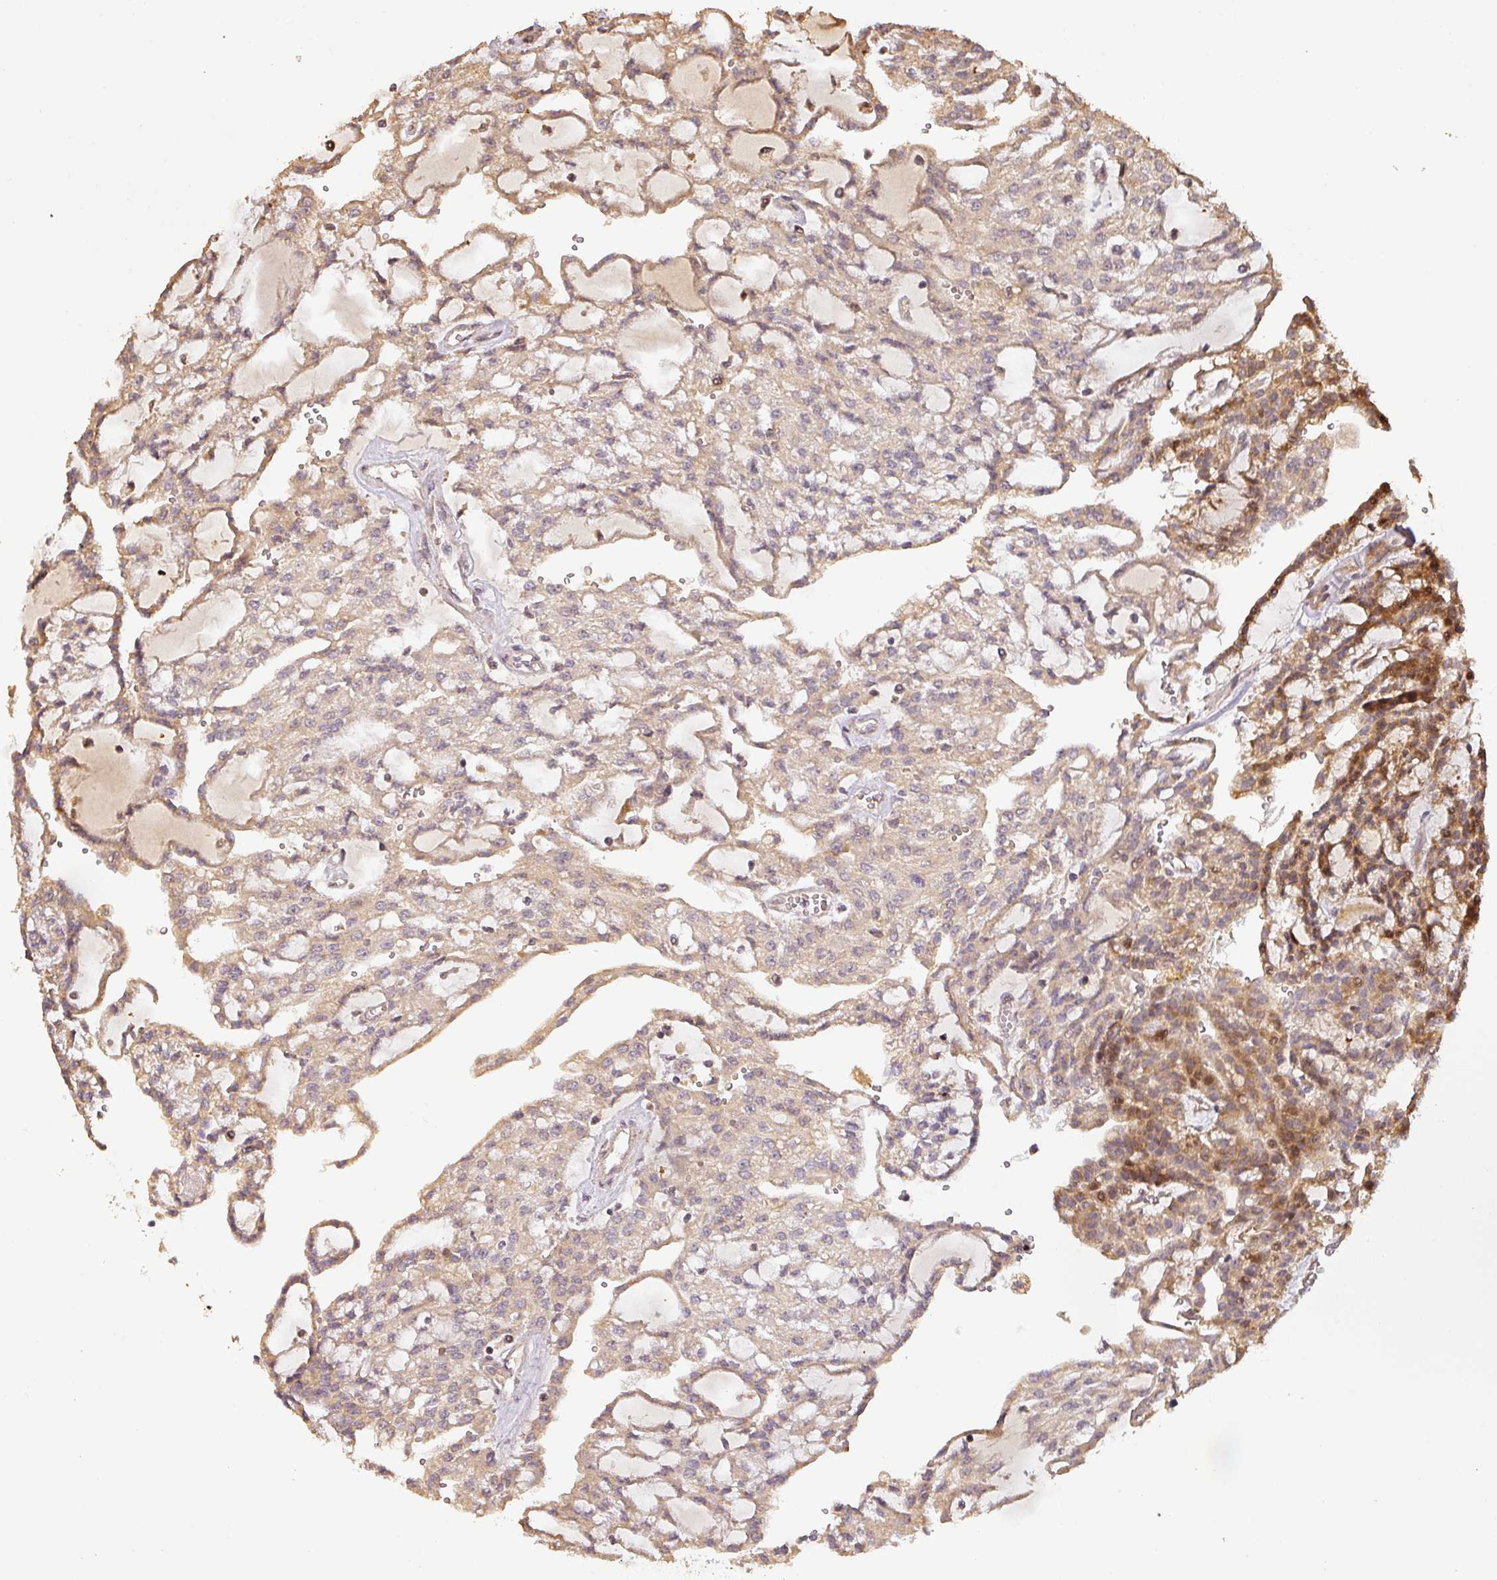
{"staining": {"intensity": "moderate", "quantity": "<25%", "location": "cytoplasmic/membranous"}, "tissue": "renal cancer", "cell_type": "Tumor cells", "image_type": "cancer", "snomed": [{"axis": "morphology", "description": "Adenocarcinoma, NOS"}, {"axis": "topography", "description": "Kidney"}], "caption": "Renal cancer (adenocarcinoma) was stained to show a protein in brown. There is low levels of moderate cytoplasmic/membranous staining in approximately <25% of tumor cells.", "gene": "BPIFB3", "patient": {"sex": "male", "age": 63}}